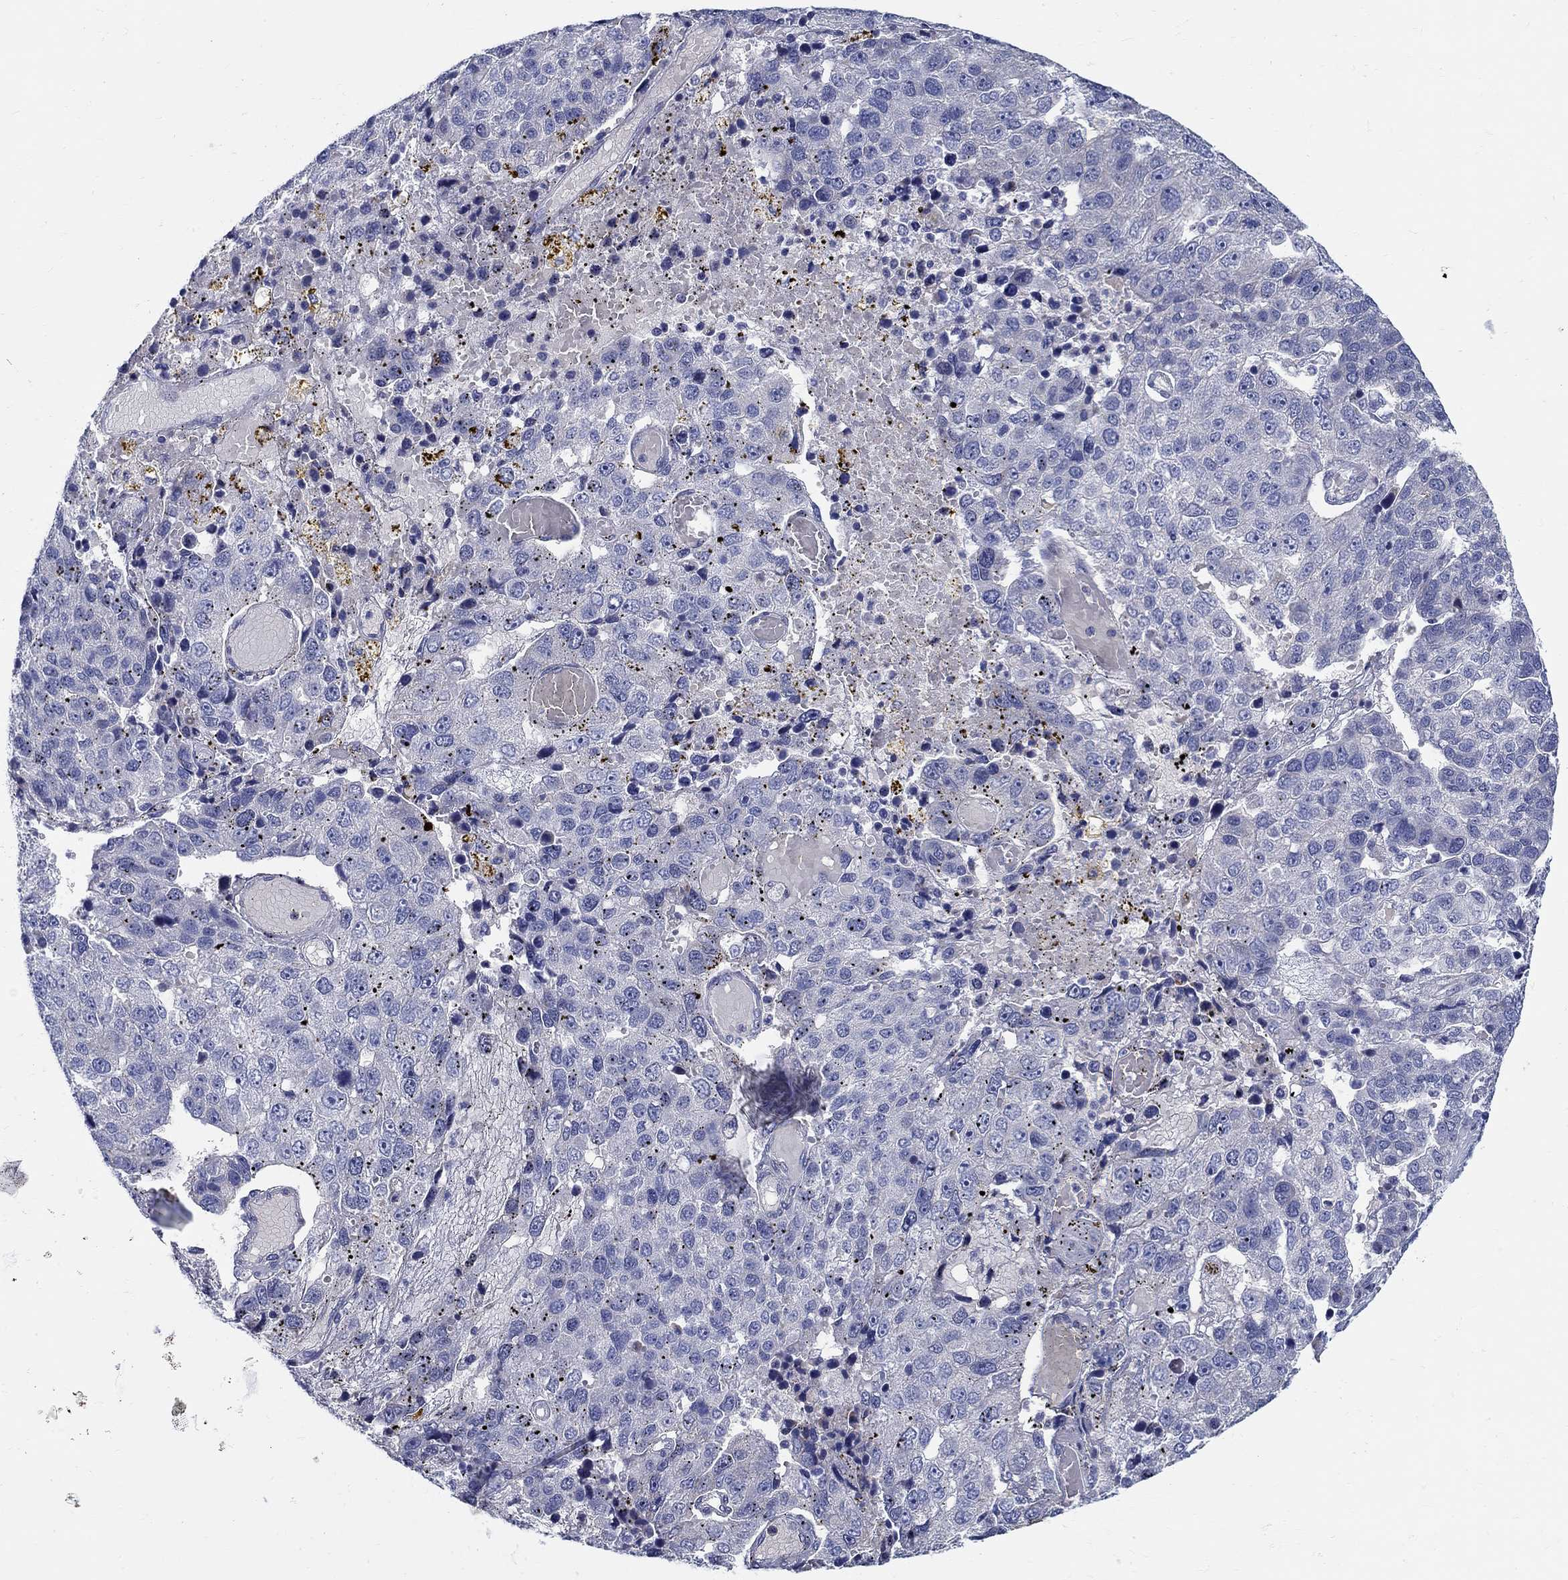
{"staining": {"intensity": "negative", "quantity": "none", "location": "none"}, "tissue": "pancreatic cancer", "cell_type": "Tumor cells", "image_type": "cancer", "snomed": [{"axis": "morphology", "description": "Adenocarcinoma, NOS"}, {"axis": "topography", "description": "Pancreas"}], "caption": "Immunohistochemistry photomicrograph of neoplastic tissue: human pancreatic adenocarcinoma stained with DAB demonstrates no significant protein staining in tumor cells. (Brightfield microscopy of DAB (3,3'-diaminobenzidine) immunohistochemistry at high magnification).", "gene": "C16orf46", "patient": {"sex": "female", "age": 61}}